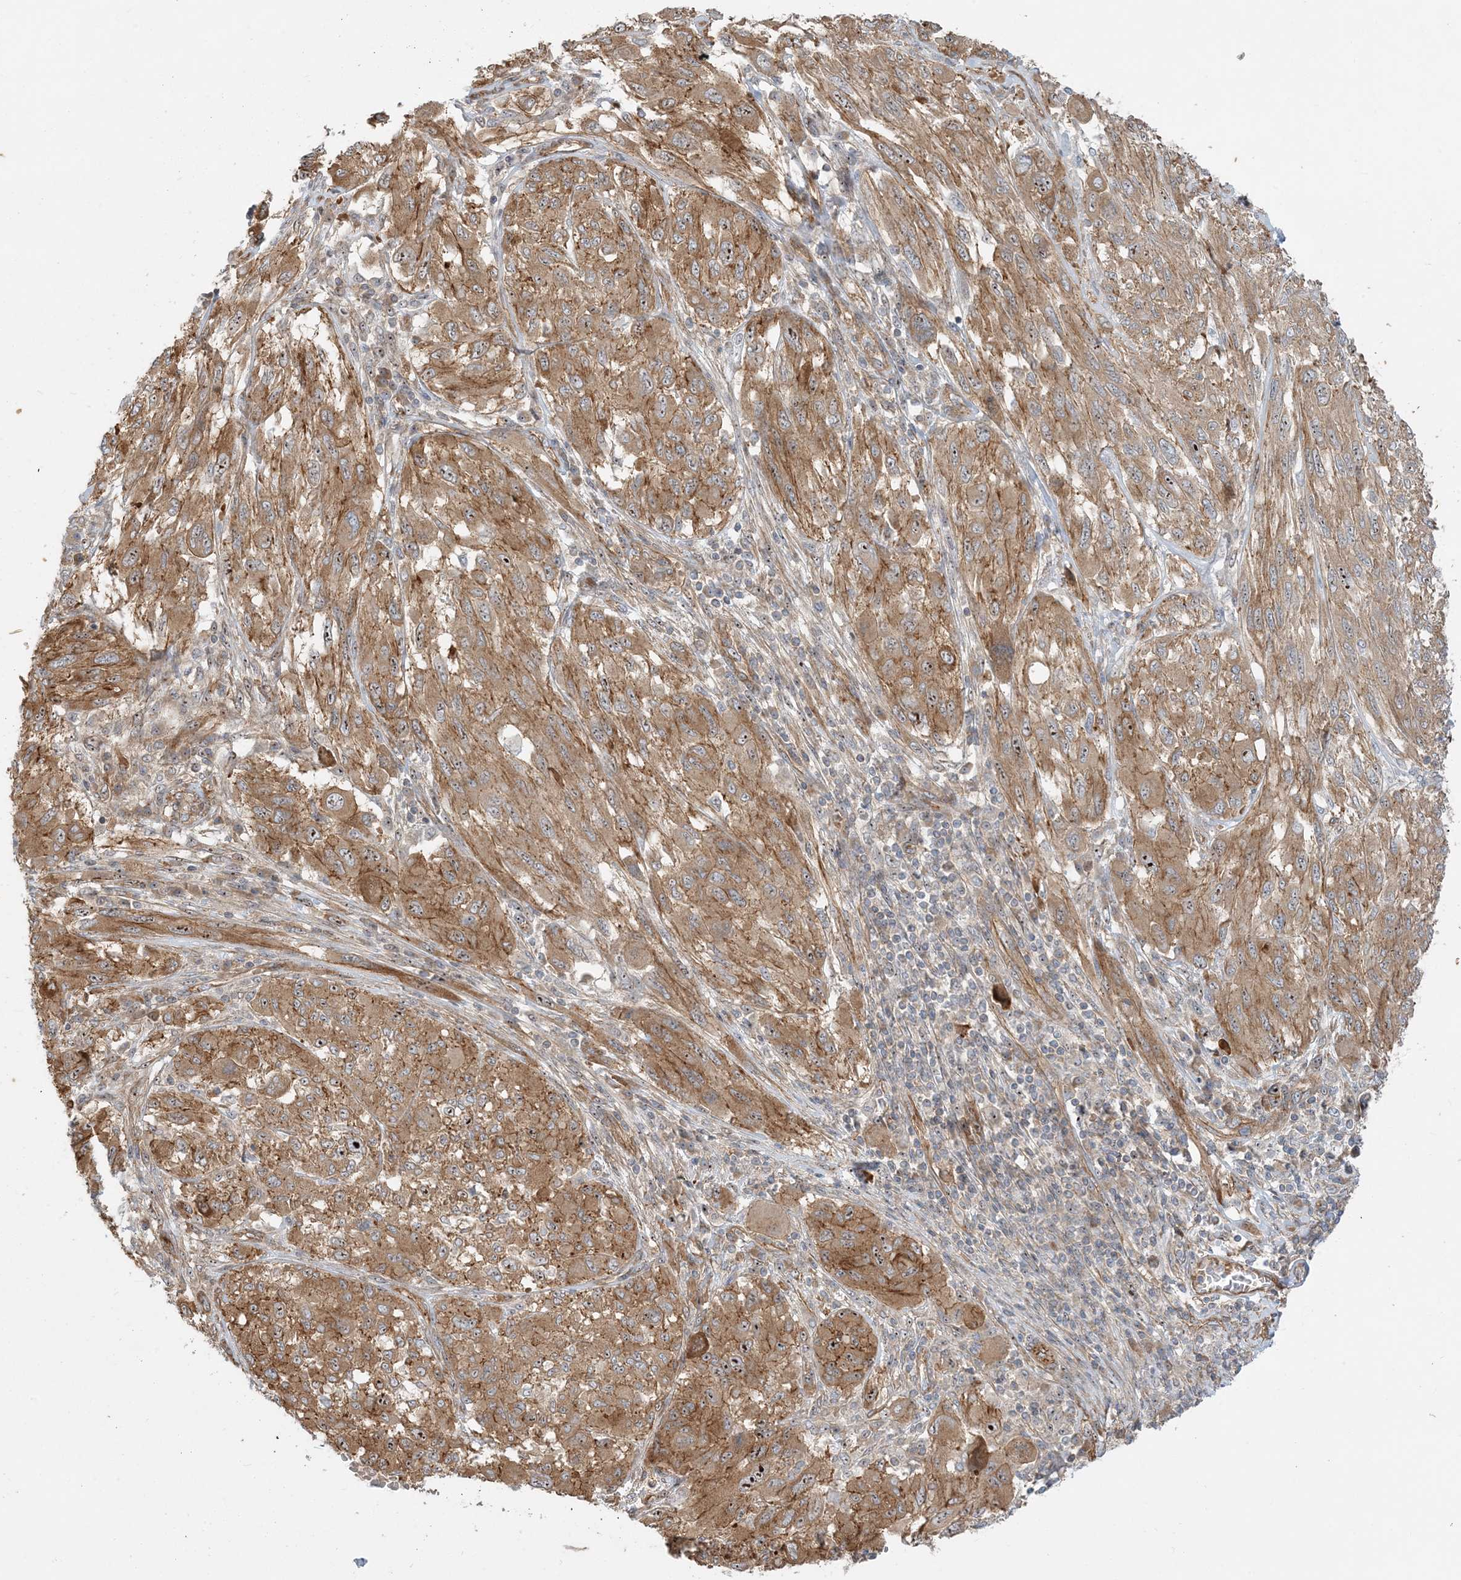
{"staining": {"intensity": "moderate", "quantity": ">75%", "location": "cytoplasmic/membranous,nuclear"}, "tissue": "melanoma", "cell_type": "Tumor cells", "image_type": "cancer", "snomed": [{"axis": "morphology", "description": "Malignant melanoma, NOS"}, {"axis": "topography", "description": "Skin"}], "caption": "Melanoma tissue exhibits moderate cytoplasmic/membranous and nuclear staining in about >75% of tumor cells (IHC, brightfield microscopy, high magnification).", "gene": "MYL5", "patient": {"sex": "female", "age": 91}}